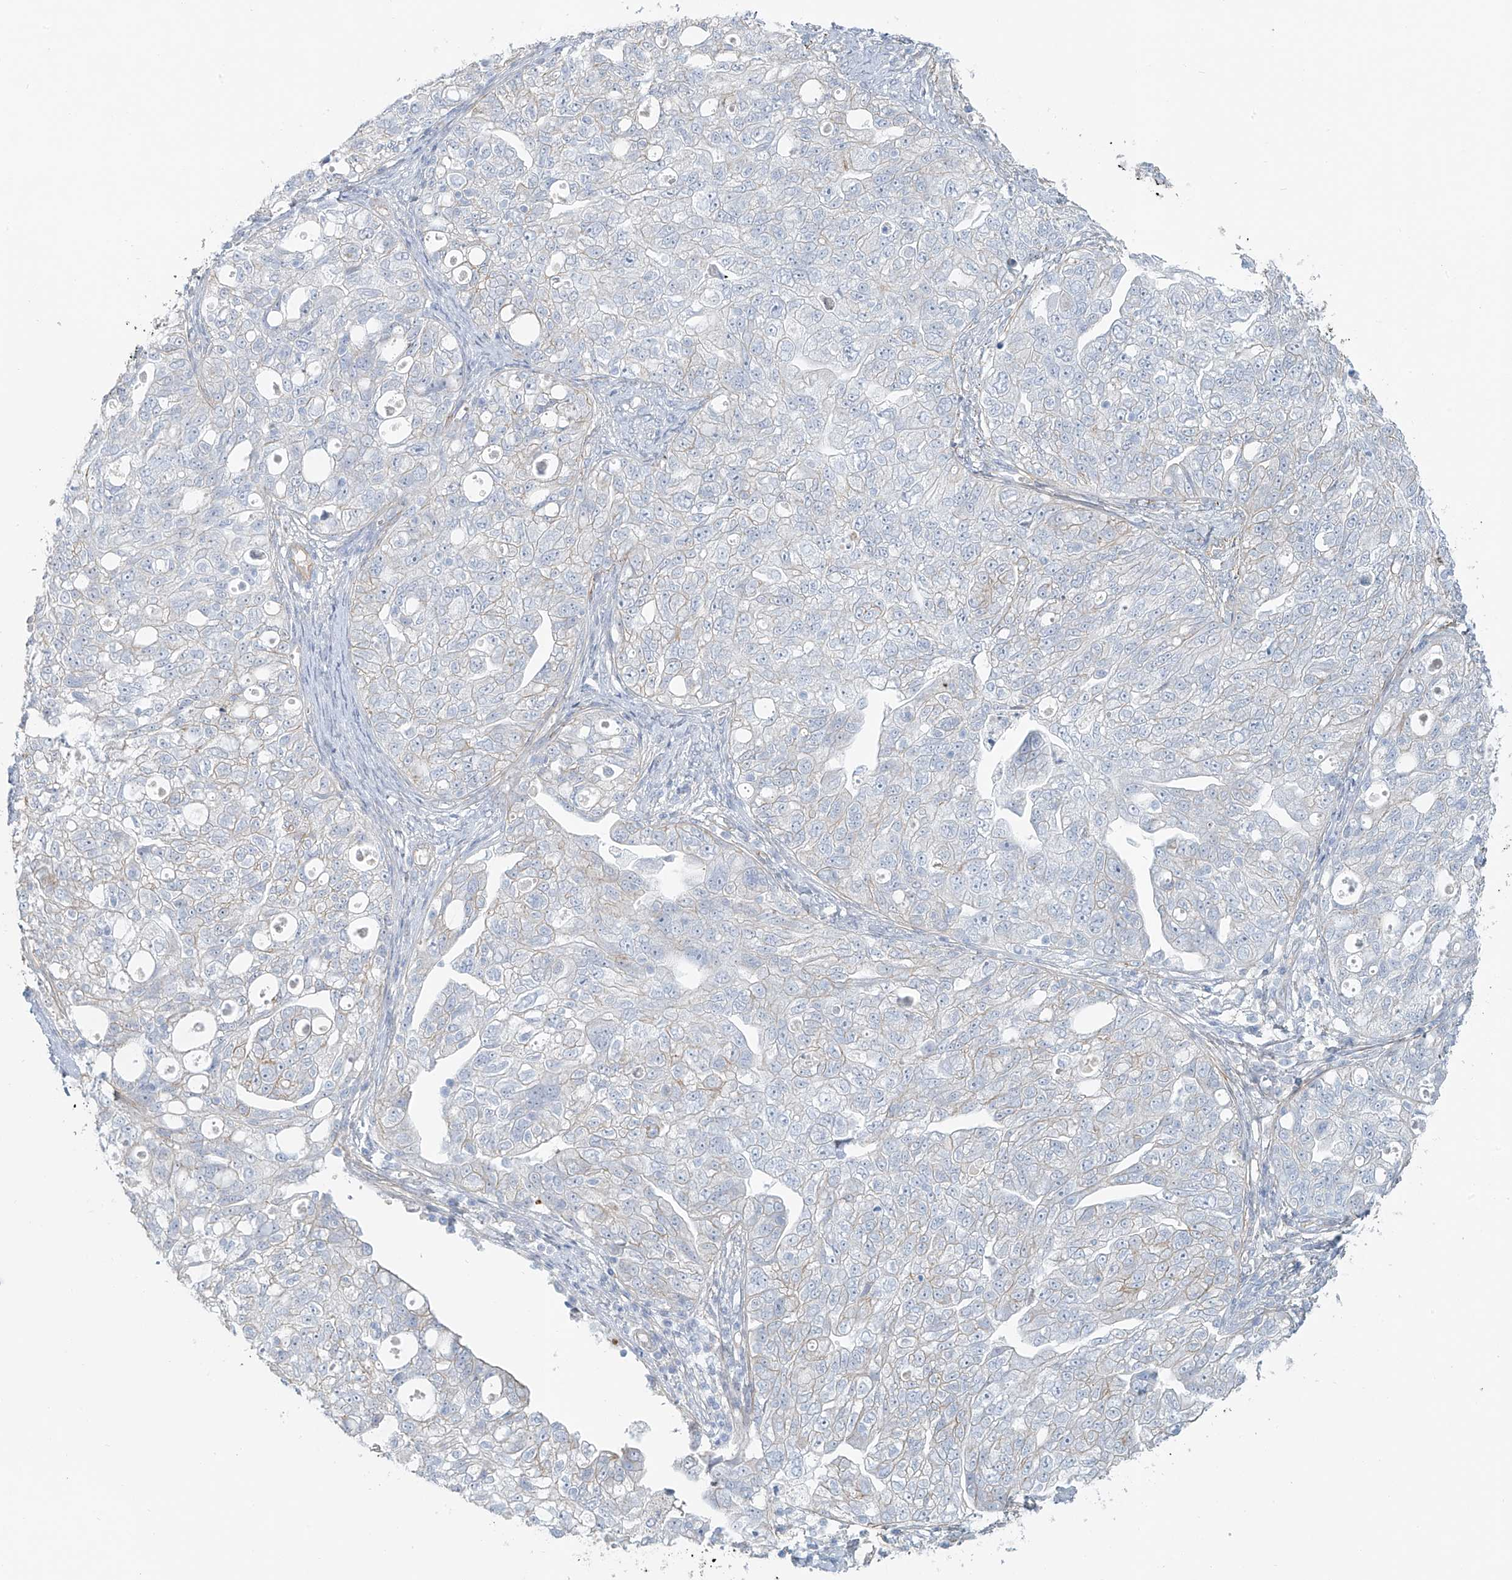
{"staining": {"intensity": "negative", "quantity": "none", "location": "none"}, "tissue": "ovarian cancer", "cell_type": "Tumor cells", "image_type": "cancer", "snomed": [{"axis": "morphology", "description": "Carcinoma, NOS"}, {"axis": "morphology", "description": "Cystadenocarcinoma, serous, NOS"}, {"axis": "topography", "description": "Ovary"}], "caption": "Tumor cells show no significant protein expression in ovarian cancer (serous cystadenocarcinoma). (DAB immunohistochemistry, high magnification).", "gene": "TUBE1", "patient": {"sex": "female", "age": 69}}